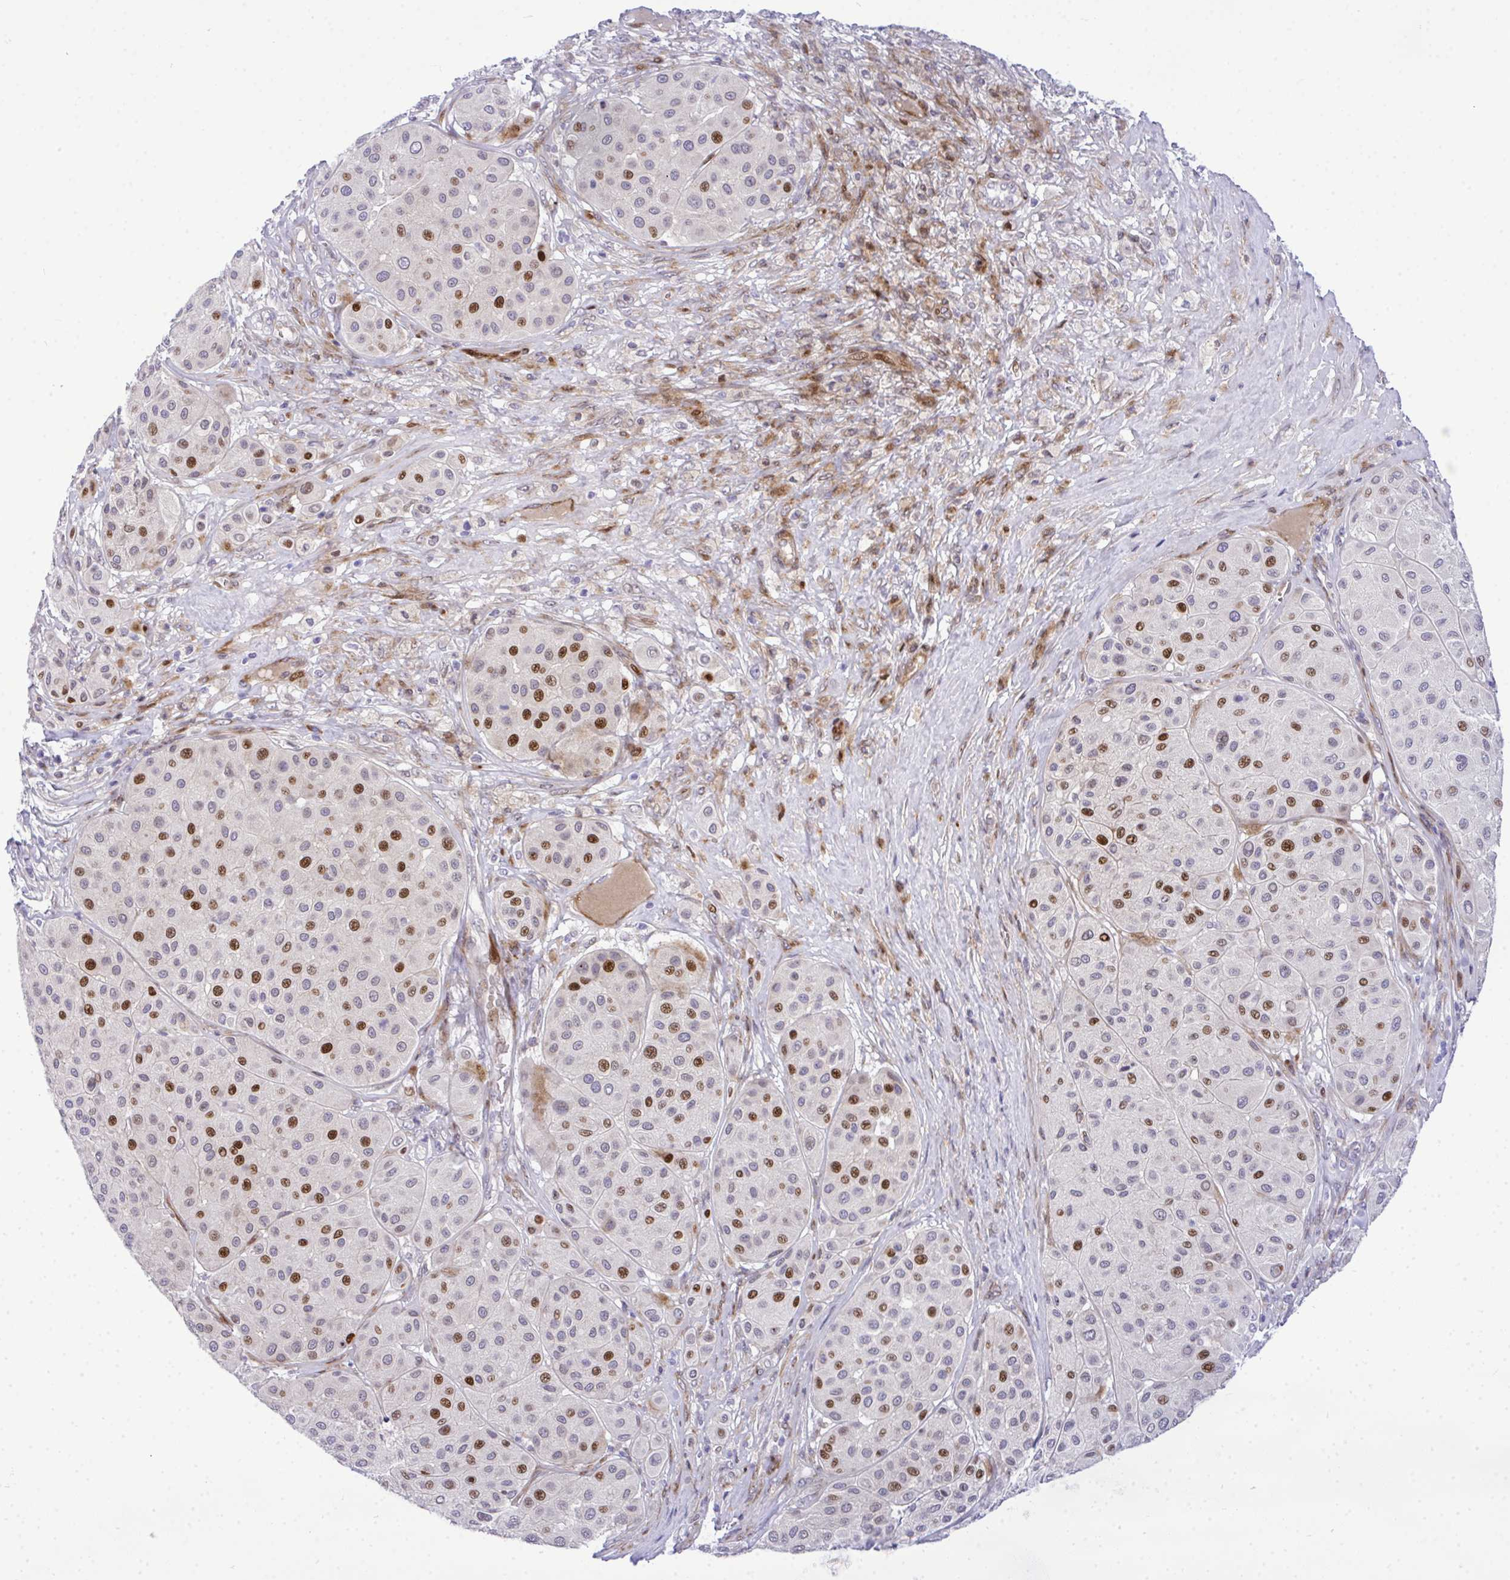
{"staining": {"intensity": "moderate", "quantity": "25%-75%", "location": "cytoplasmic/membranous"}, "tissue": "melanoma", "cell_type": "Tumor cells", "image_type": "cancer", "snomed": [{"axis": "morphology", "description": "Malignant melanoma, Metastatic site"}, {"axis": "topography", "description": "Smooth muscle"}], "caption": "Immunohistochemical staining of human melanoma reveals medium levels of moderate cytoplasmic/membranous protein expression in approximately 25%-75% of tumor cells.", "gene": "CASTOR2", "patient": {"sex": "male", "age": 41}}